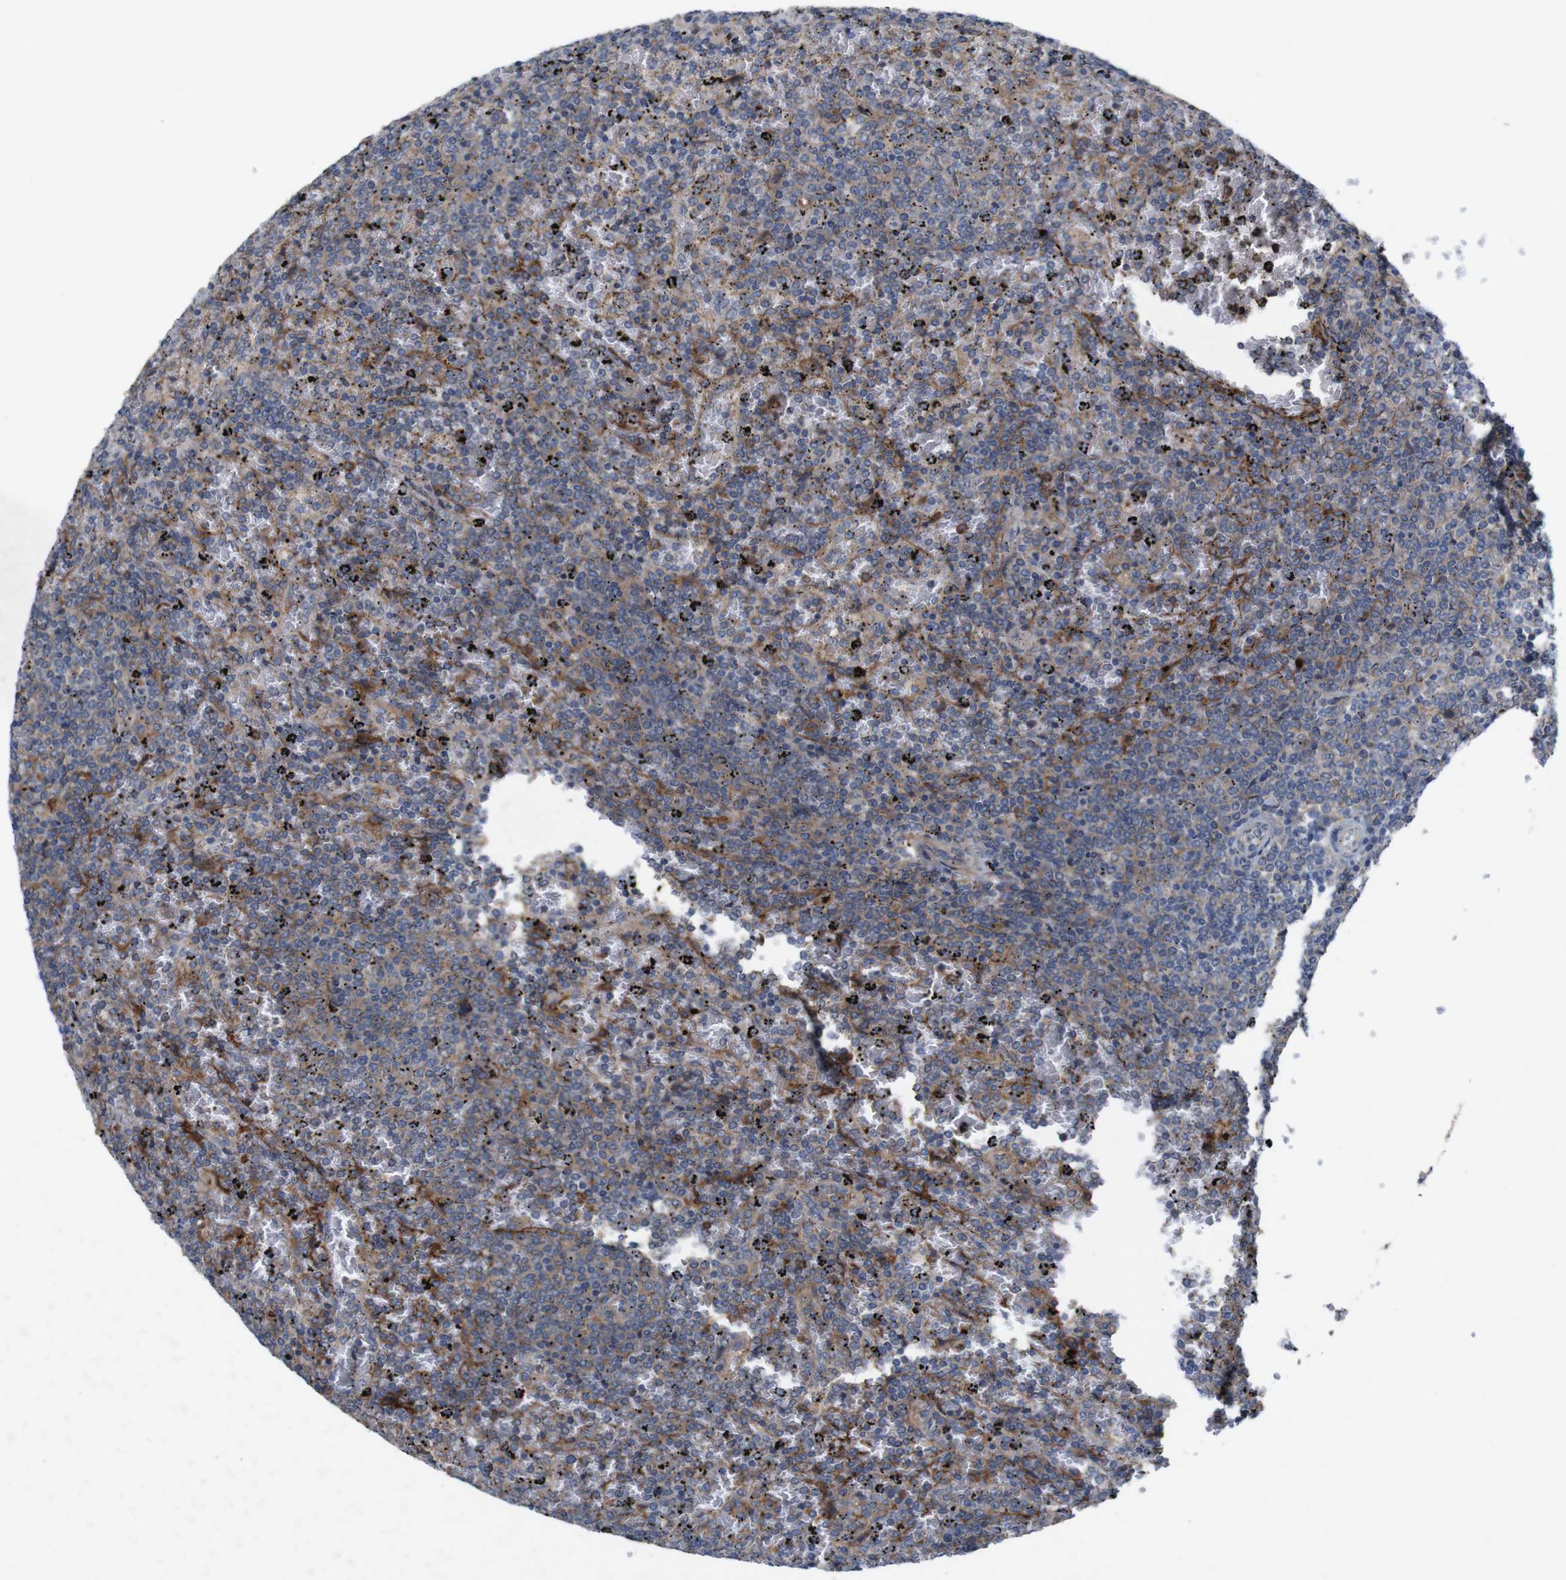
{"staining": {"intensity": "weak", "quantity": ">75%", "location": "cytoplasmic/membranous"}, "tissue": "lymphoma", "cell_type": "Tumor cells", "image_type": "cancer", "snomed": [{"axis": "morphology", "description": "Malignant lymphoma, non-Hodgkin's type, Low grade"}, {"axis": "topography", "description": "Spleen"}], "caption": "A high-resolution image shows immunohistochemistry staining of malignant lymphoma, non-Hodgkin's type (low-grade), which exhibits weak cytoplasmic/membranous staining in approximately >75% of tumor cells. The staining is performed using DAB (3,3'-diaminobenzidine) brown chromogen to label protein expression. The nuclei are counter-stained blue using hematoxylin.", "gene": "SIGLEC8", "patient": {"sex": "female", "age": 77}}